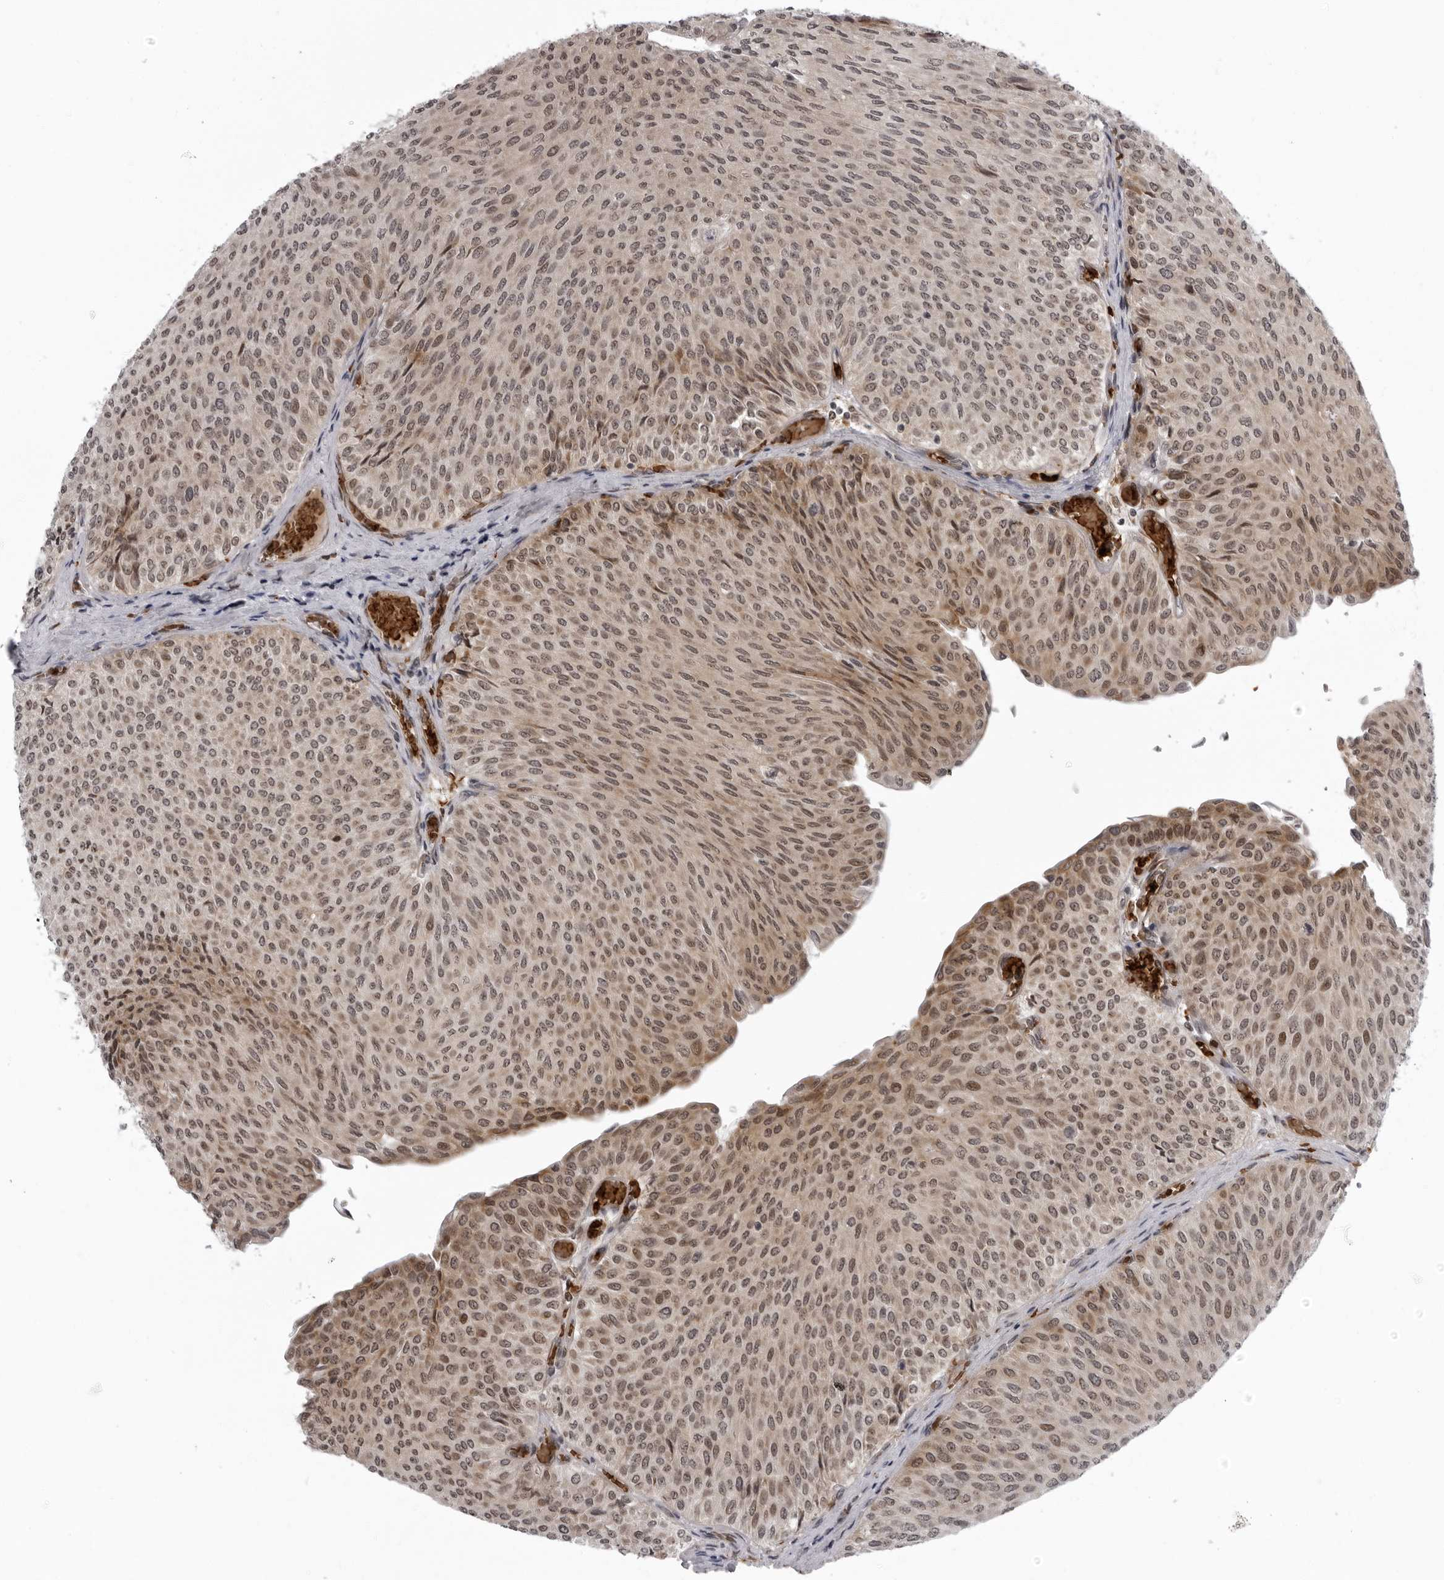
{"staining": {"intensity": "moderate", "quantity": ">75%", "location": "cytoplasmic/membranous"}, "tissue": "urothelial cancer", "cell_type": "Tumor cells", "image_type": "cancer", "snomed": [{"axis": "morphology", "description": "Urothelial carcinoma, Low grade"}, {"axis": "topography", "description": "Urinary bladder"}], "caption": "Immunohistochemical staining of human low-grade urothelial carcinoma shows medium levels of moderate cytoplasmic/membranous expression in about >75% of tumor cells.", "gene": "THOP1", "patient": {"sex": "male", "age": 78}}